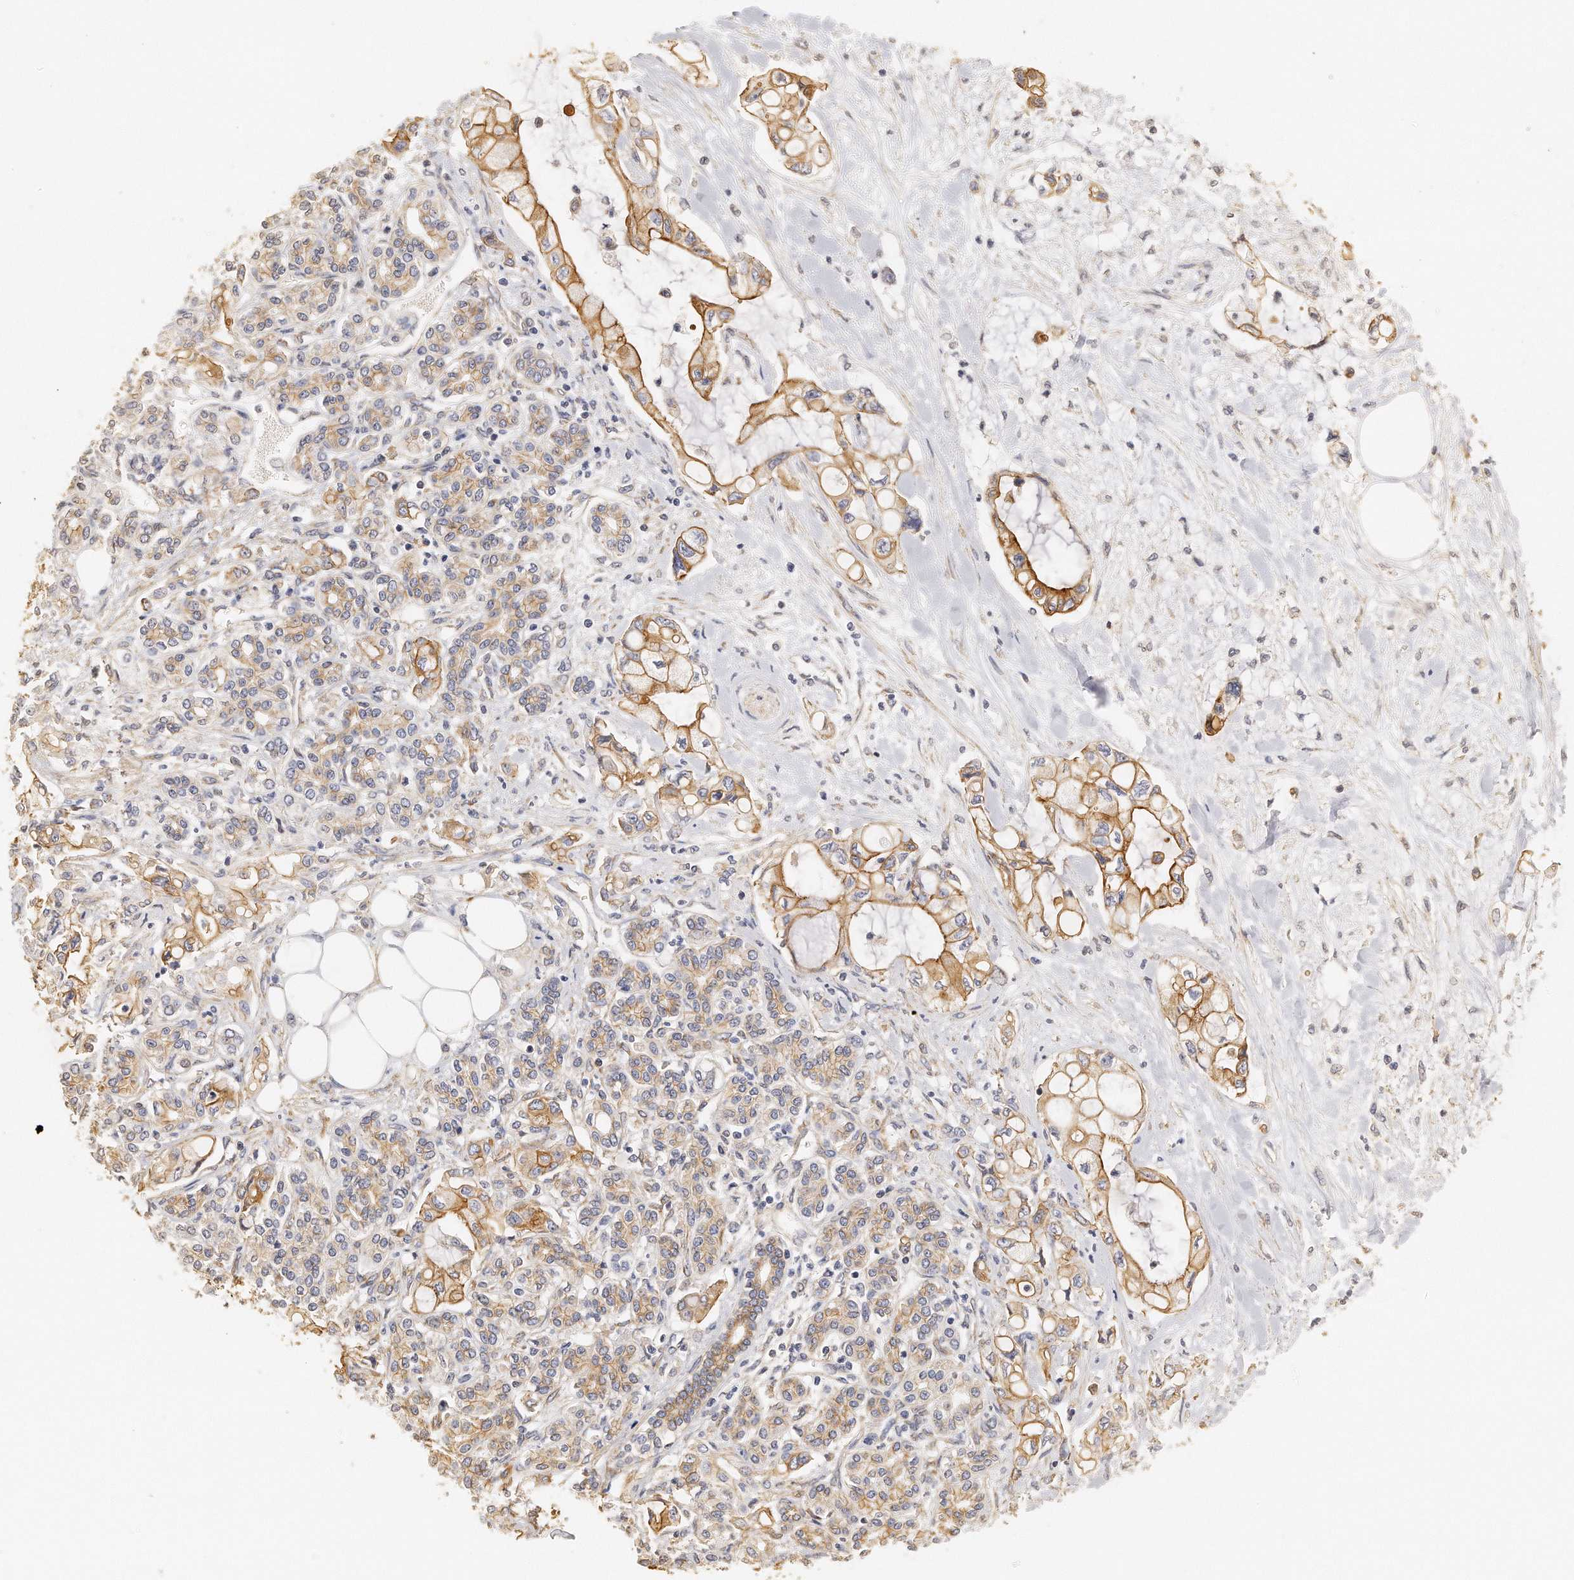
{"staining": {"intensity": "moderate", "quantity": ">75%", "location": "cytoplasmic/membranous"}, "tissue": "pancreatic cancer", "cell_type": "Tumor cells", "image_type": "cancer", "snomed": [{"axis": "morphology", "description": "Adenocarcinoma, NOS"}, {"axis": "topography", "description": "Pancreas"}], "caption": "DAB immunohistochemical staining of pancreatic cancer (adenocarcinoma) reveals moderate cytoplasmic/membranous protein positivity in approximately >75% of tumor cells. (DAB (3,3'-diaminobenzidine) IHC with brightfield microscopy, high magnification).", "gene": "CHST7", "patient": {"sex": "female", "age": 70}}